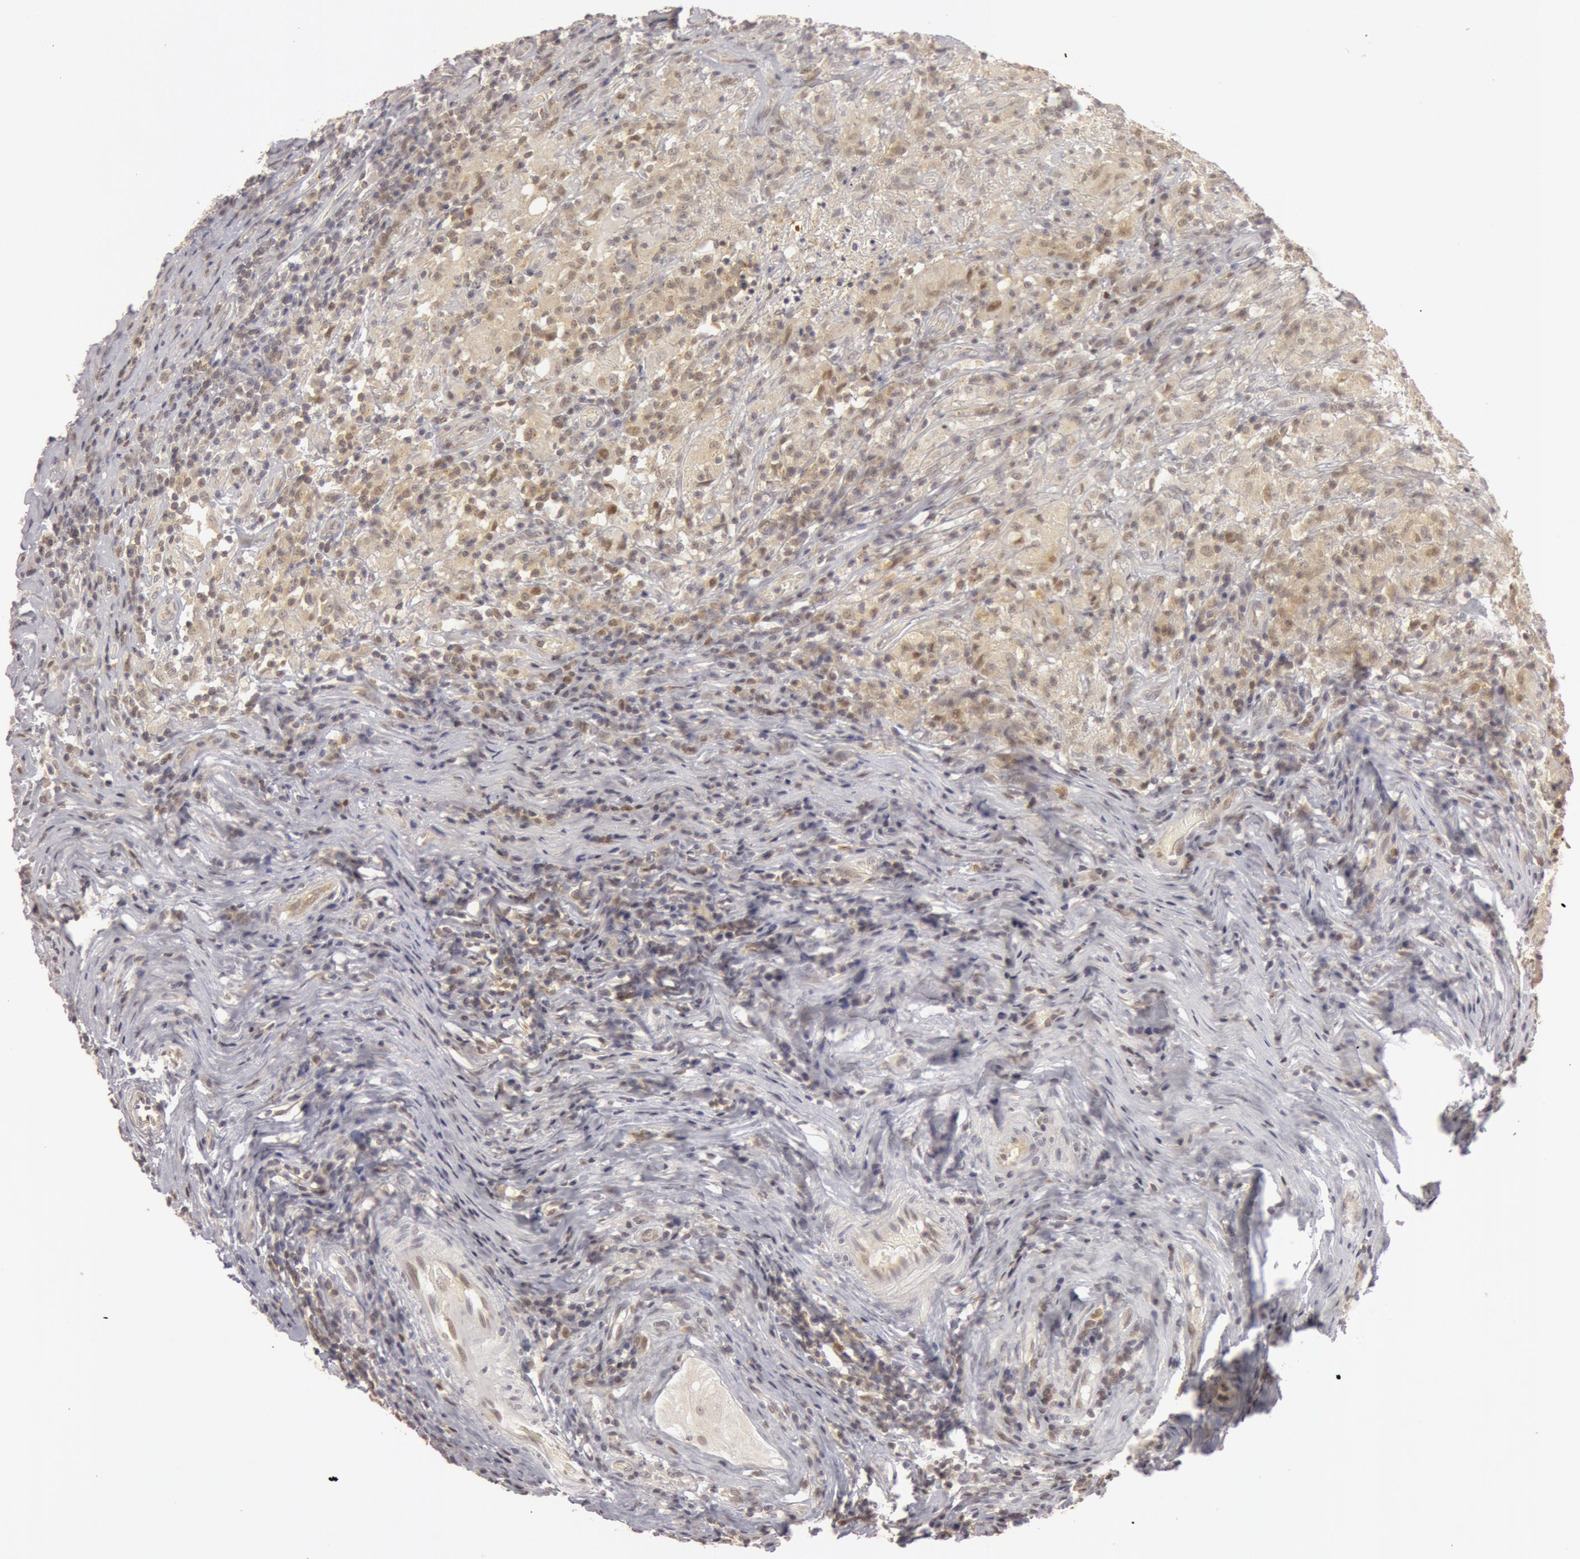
{"staining": {"intensity": "negative", "quantity": "none", "location": "none"}, "tissue": "testis cancer", "cell_type": "Tumor cells", "image_type": "cancer", "snomed": [{"axis": "morphology", "description": "Seminoma, NOS"}, {"axis": "topography", "description": "Testis"}], "caption": "This is a image of immunohistochemistry staining of seminoma (testis), which shows no staining in tumor cells.", "gene": "OASL", "patient": {"sex": "male", "age": 34}}